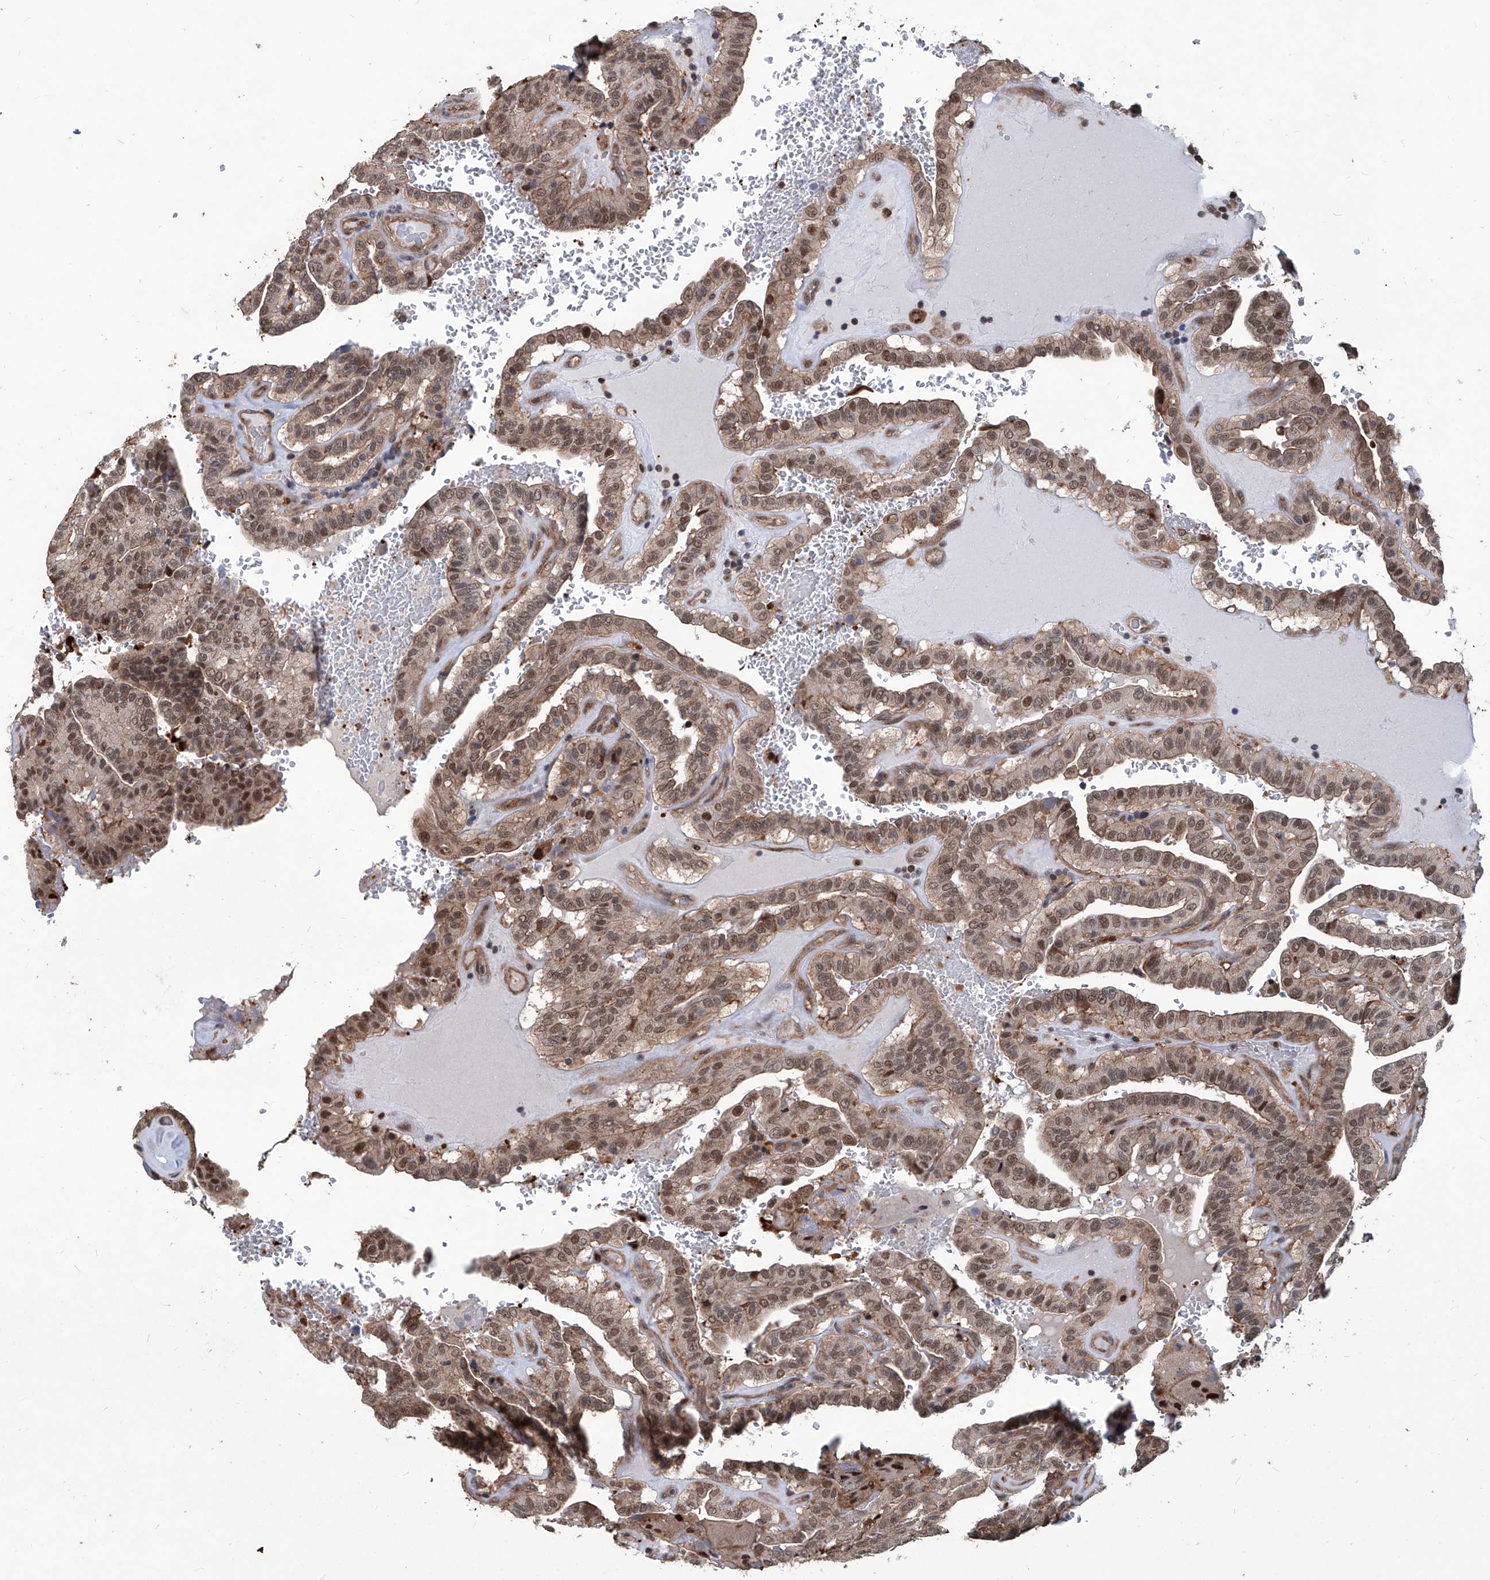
{"staining": {"intensity": "moderate", "quantity": ">75%", "location": "cytoplasmic/membranous,nuclear"}, "tissue": "thyroid cancer", "cell_type": "Tumor cells", "image_type": "cancer", "snomed": [{"axis": "morphology", "description": "Papillary adenocarcinoma, NOS"}, {"axis": "topography", "description": "Thyroid gland"}], "caption": "Brown immunohistochemical staining in thyroid papillary adenocarcinoma exhibits moderate cytoplasmic/membranous and nuclear staining in approximately >75% of tumor cells. (Stains: DAB (3,3'-diaminobenzidine) in brown, nuclei in blue, Microscopy: brightfield microscopy at high magnification).", "gene": "PSMB1", "patient": {"sex": "male", "age": 77}}